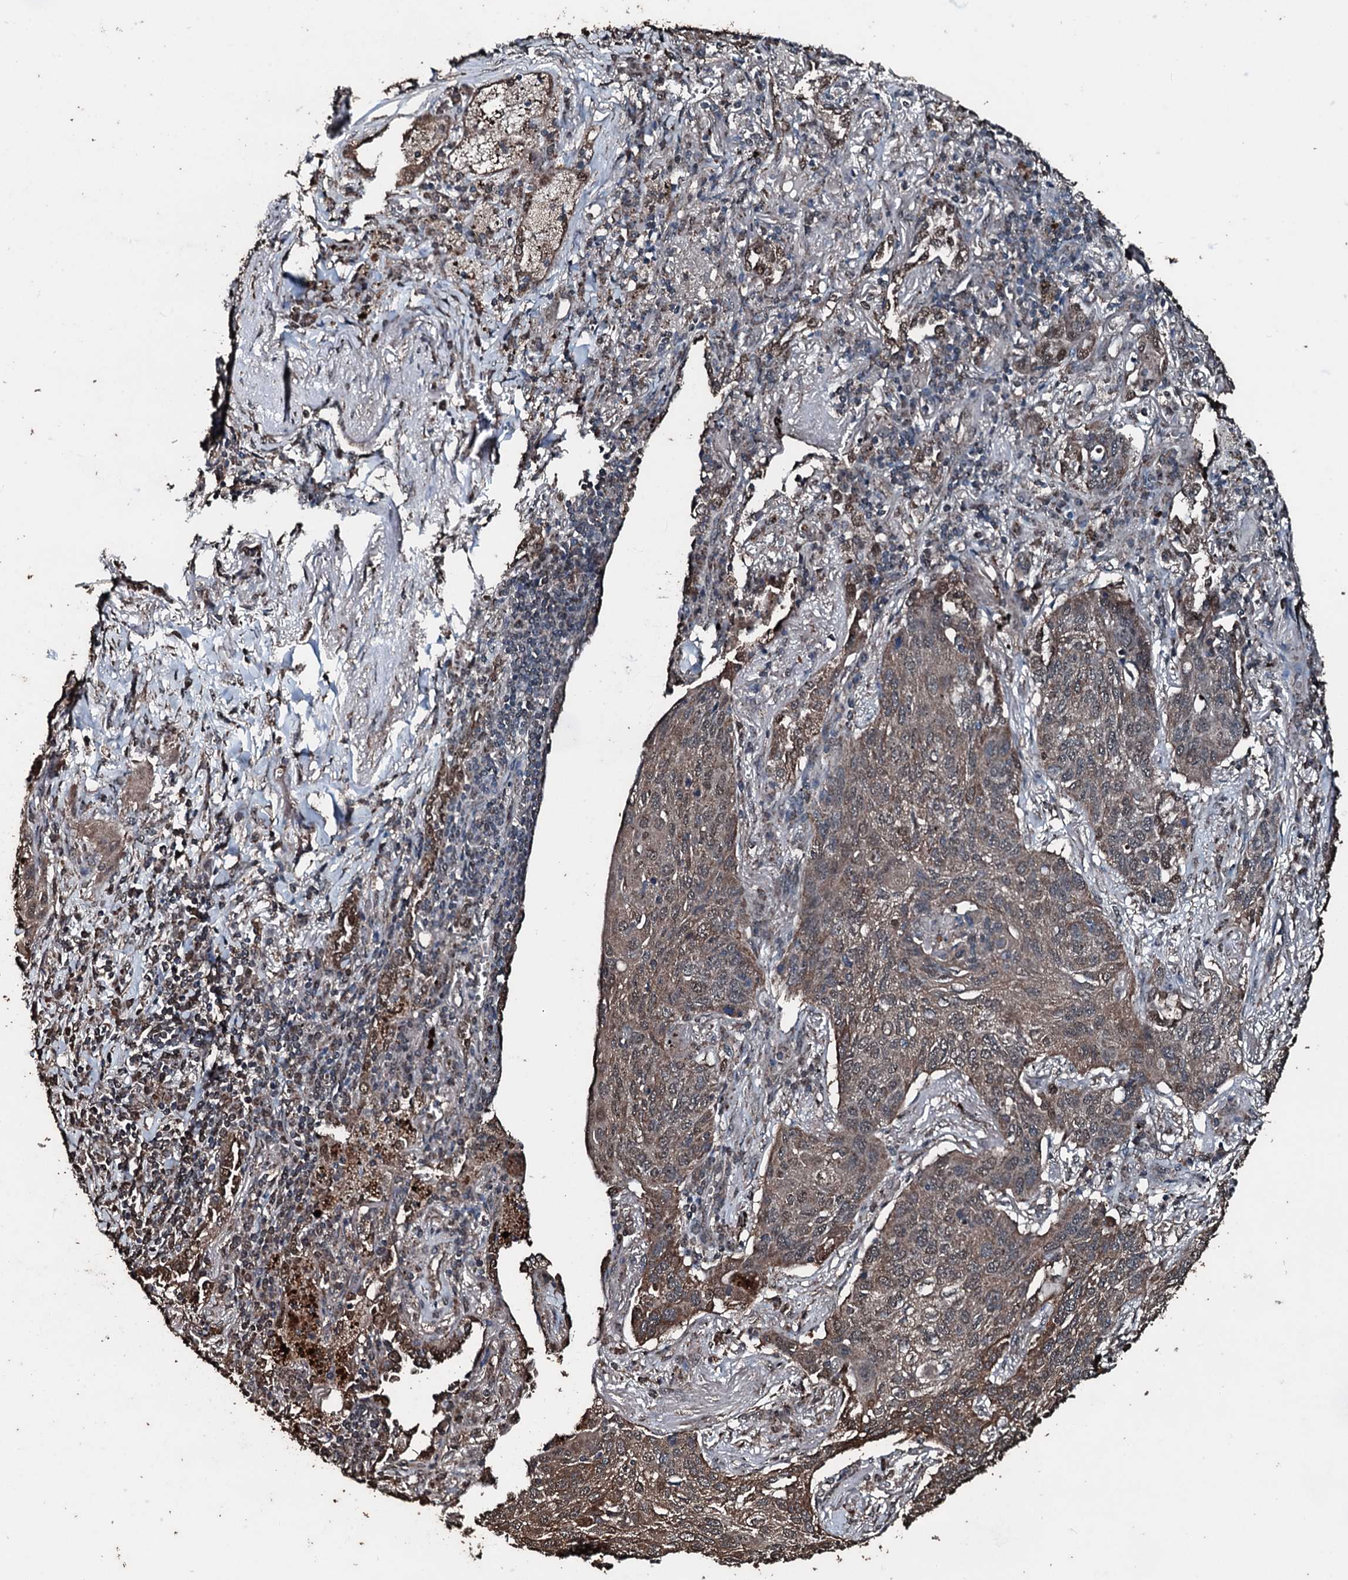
{"staining": {"intensity": "weak", "quantity": ">75%", "location": "cytoplasmic/membranous"}, "tissue": "lung cancer", "cell_type": "Tumor cells", "image_type": "cancer", "snomed": [{"axis": "morphology", "description": "Squamous cell carcinoma, NOS"}, {"axis": "topography", "description": "Lung"}], "caption": "Lung cancer (squamous cell carcinoma) stained with a brown dye shows weak cytoplasmic/membranous positive expression in about >75% of tumor cells.", "gene": "FAAP24", "patient": {"sex": "female", "age": 63}}